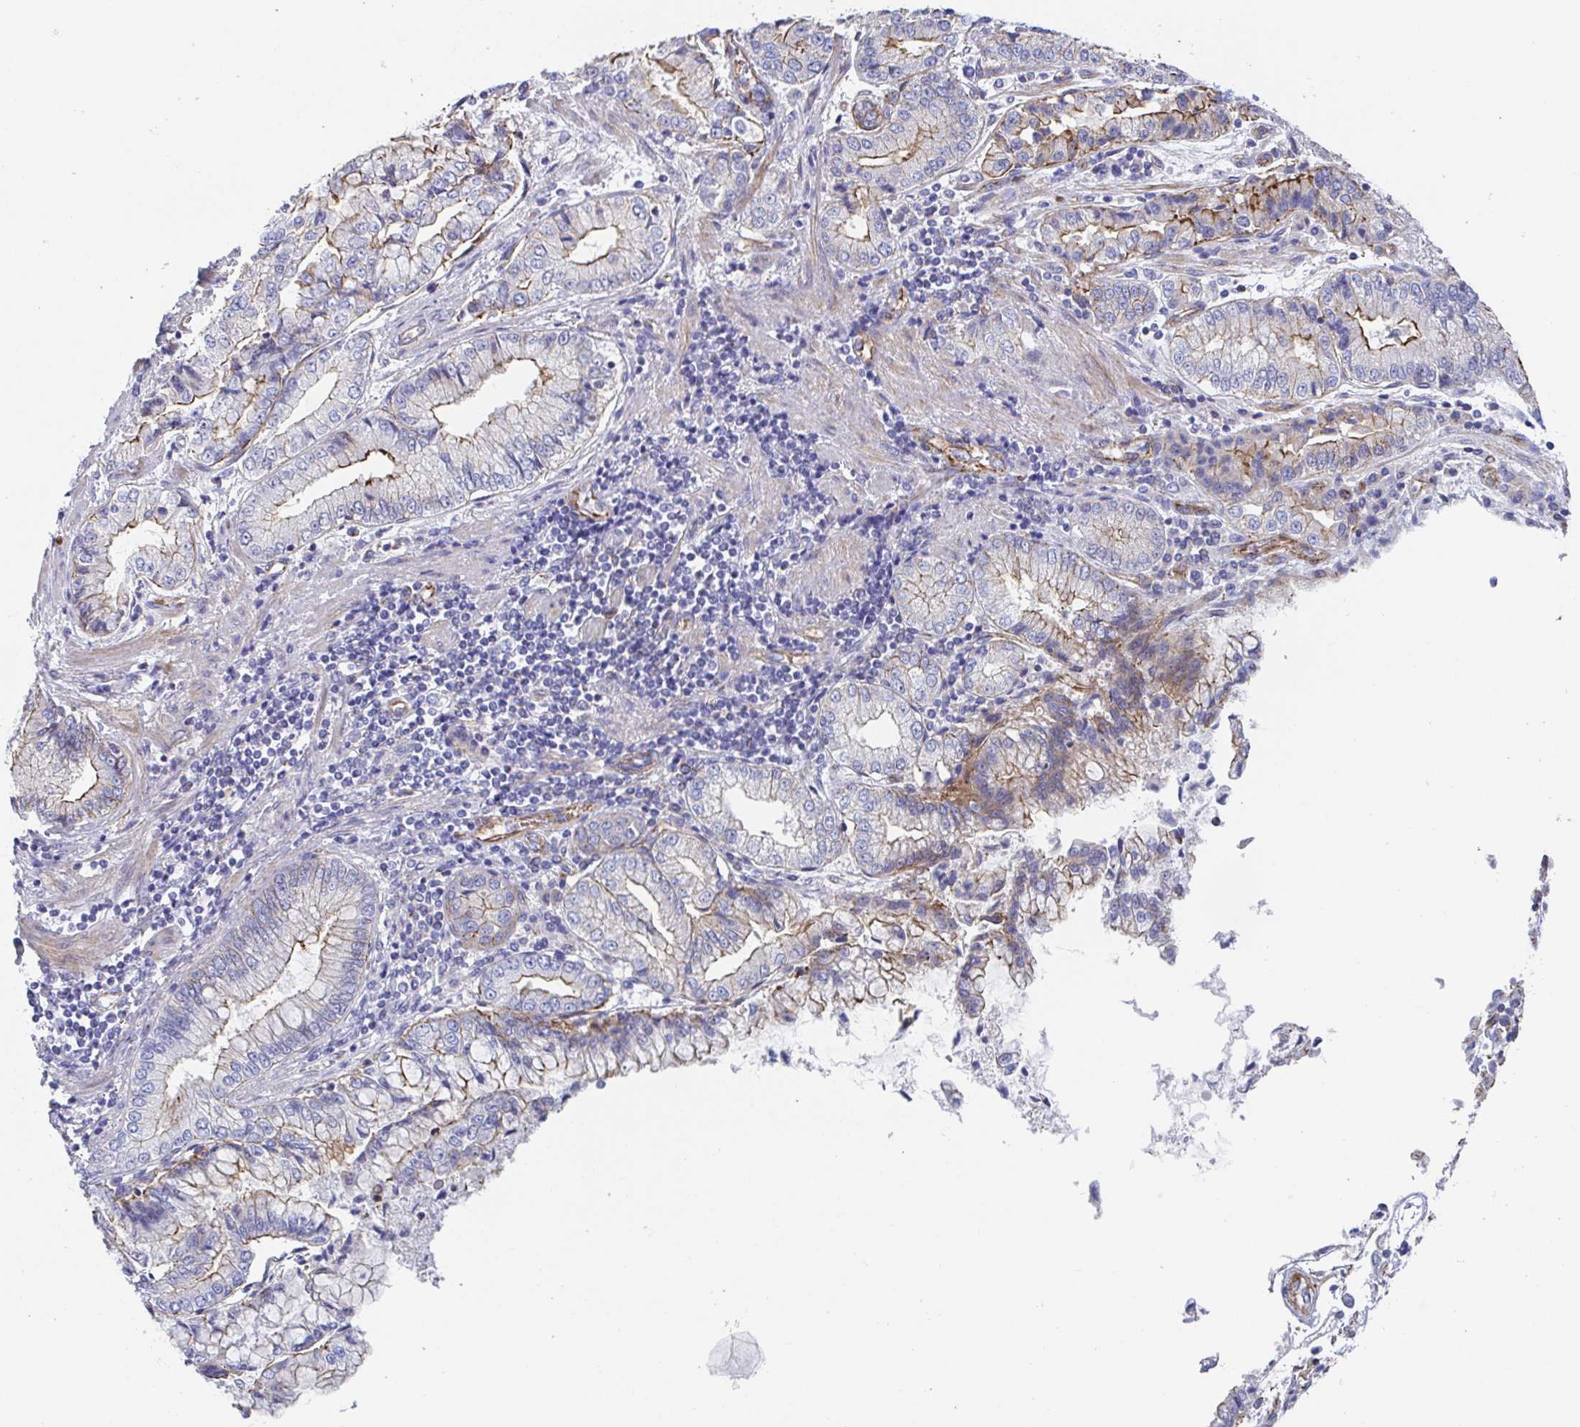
{"staining": {"intensity": "moderate", "quantity": "25%-75%", "location": "cytoplasmic/membranous"}, "tissue": "stomach cancer", "cell_type": "Tumor cells", "image_type": "cancer", "snomed": [{"axis": "morphology", "description": "Adenocarcinoma, NOS"}, {"axis": "topography", "description": "Stomach, upper"}], "caption": "Protein staining of adenocarcinoma (stomach) tissue exhibits moderate cytoplasmic/membranous positivity in about 25%-75% of tumor cells. The staining was performed using DAB to visualize the protein expression in brown, while the nuclei were stained in blue with hematoxylin (Magnification: 20x).", "gene": "TRAM2", "patient": {"sex": "female", "age": 74}}